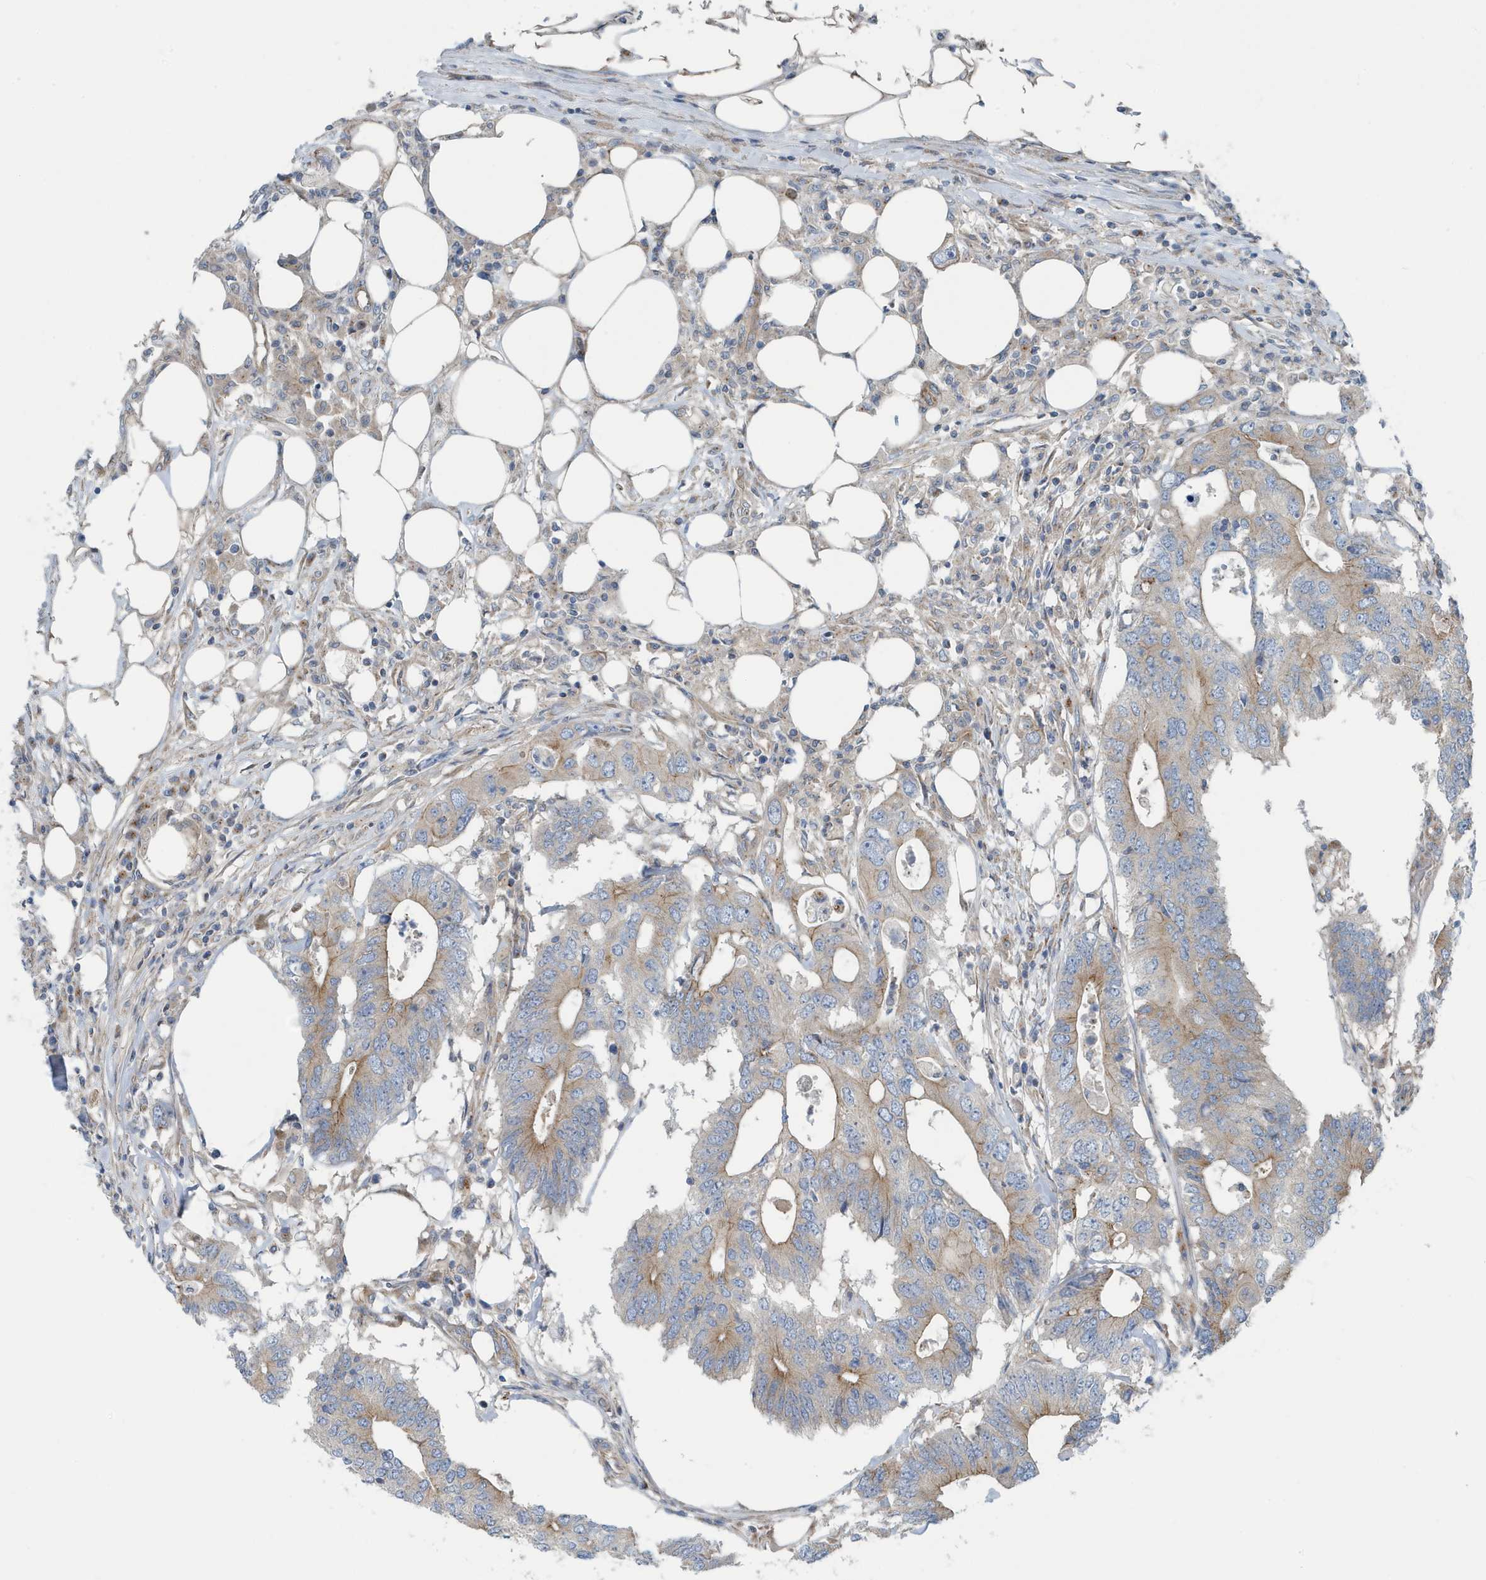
{"staining": {"intensity": "moderate", "quantity": "<25%", "location": "cytoplasmic/membranous"}, "tissue": "colorectal cancer", "cell_type": "Tumor cells", "image_type": "cancer", "snomed": [{"axis": "morphology", "description": "Adenocarcinoma, NOS"}, {"axis": "topography", "description": "Colon"}], "caption": "Immunohistochemical staining of human colorectal cancer displays low levels of moderate cytoplasmic/membranous staining in approximately <25% of tumor cells.", "gene": "PPM1M", "patient": {"sex": "male", "age": 71}}